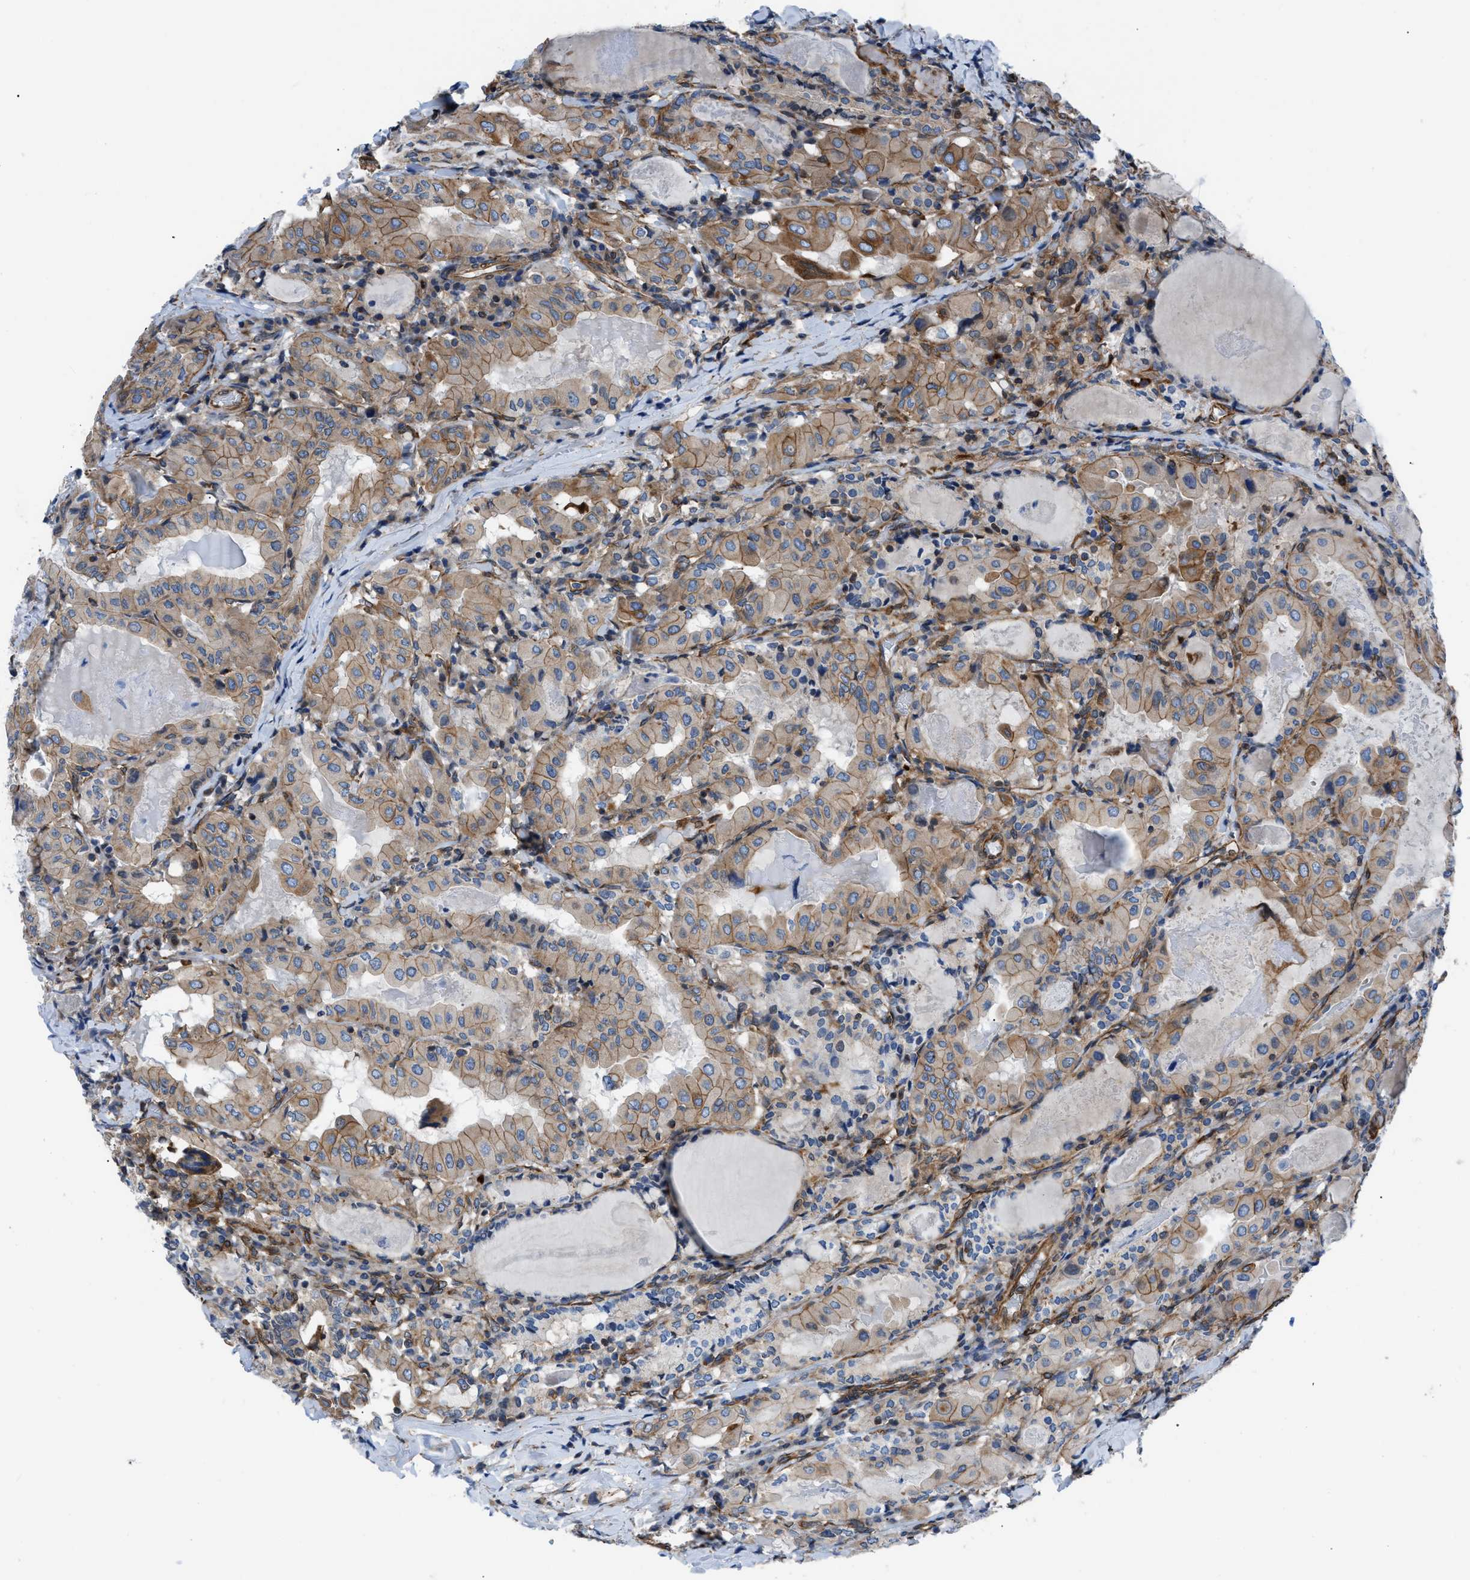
{"staining": {"intensity": "moderate", "quantity": ">75%", "location": "cytoplasmic/membranous"}, "tissue": "thyroid cancer", "cell_type": "Tumor cells", "image_type": "cancer", "snomed": [{"axis": "morphology", "description": "Papillary adenocarcinoma, NOS"}, {"axis": "topography", "description": "Thyroid gland"}], "caption": "About >75% of tumor cells in human papillary adenocarcinoma (thyroid) show moderate cytoplasmic/membranous protein expression as visualized by brown immunohistochemical staining.", "gene": "DMAC1", "patient": {"sex": "female", "age": 42}}